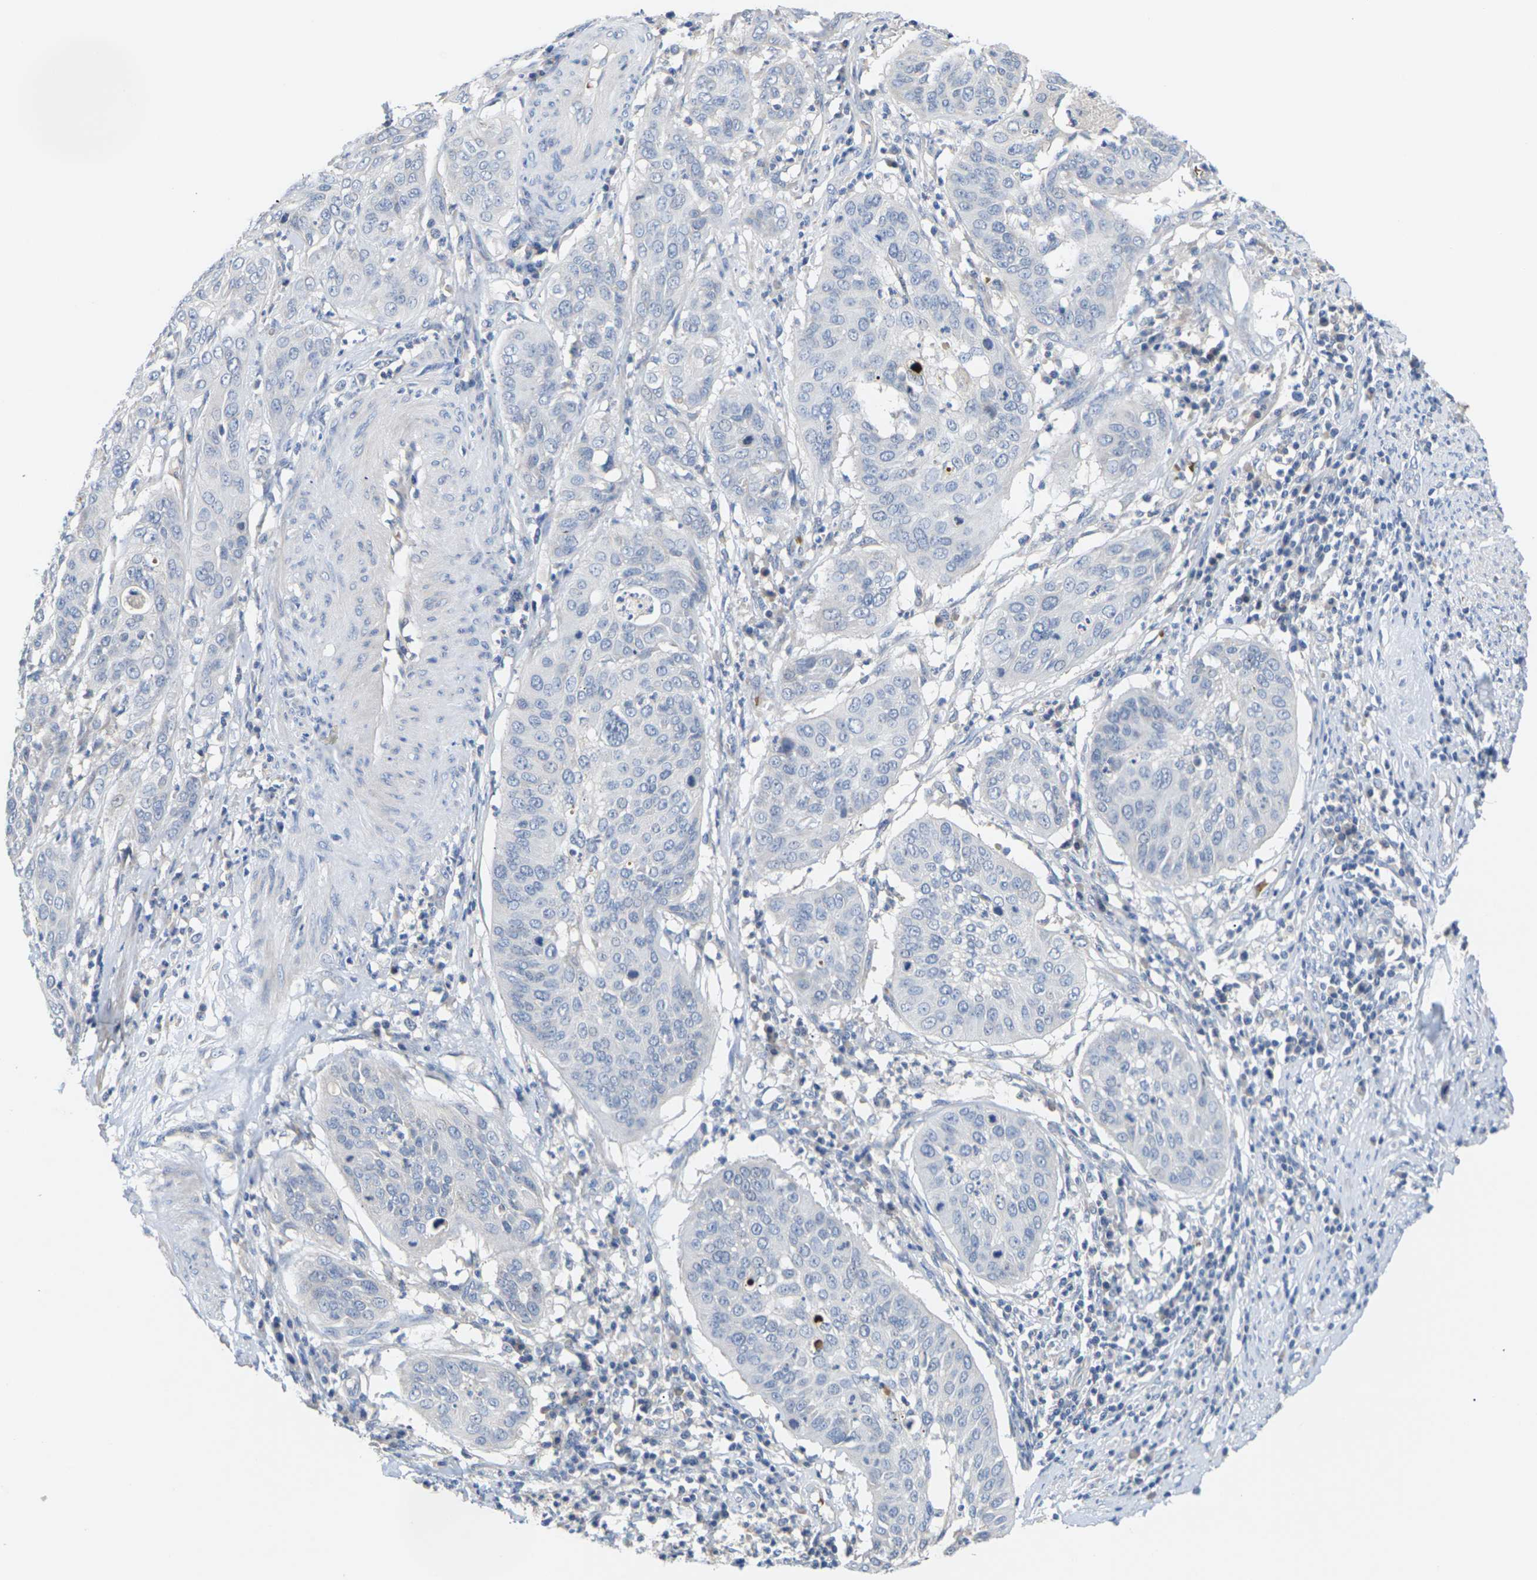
{"staining": {"intensity": "negative", "quantity": "none", "location": "none"}, "tissue": "cervical cancer", "cell_type": "Tumor cells", "image_type": "cancer", "snomed": [{"axis": "morphology", "description": "Normal tissue, NOS"}, {"axis": "morphology", "description": "Squamous cell carcinoma, NOS"}, {"axis": "topography", "description": "Cervix"}], "caption": "There is no significant staining in tumor cells of cervical squamous cell carcinoma.", "gene": "TMCO4", "patient": {"sex": "female", "age": 39}}